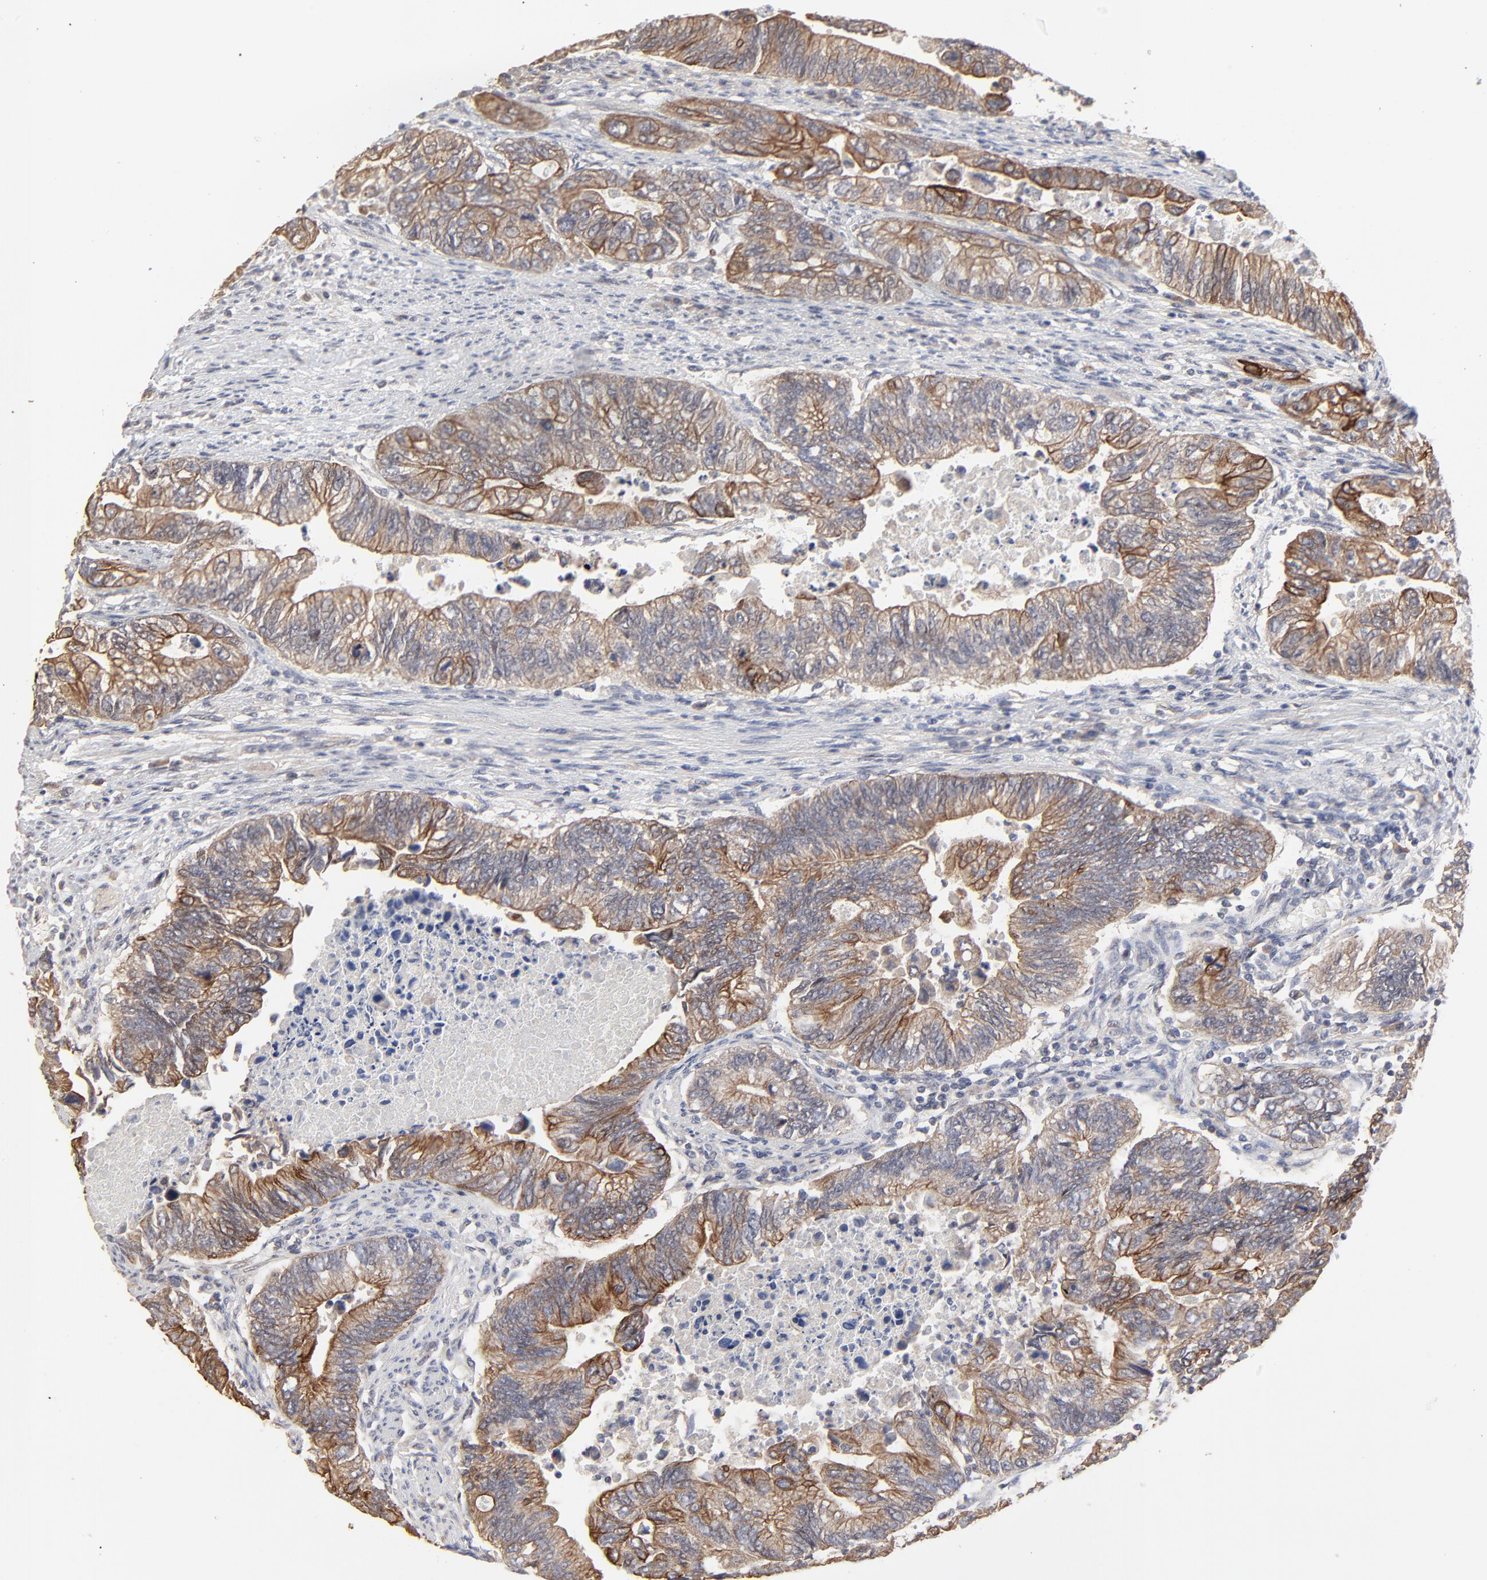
{"staining": {"intensity": "moderate", "quantity": "25%-75%", "location": "cytoplasmic/membranous"}, "tissue": "colorectal cancer", "cell_type": "Tumor cells", "image_type": "cancer", "snomed": [{"axis": "morphology", "description": "Adenocarcinoma, NOS"}, {"axis": "topography", "description": "Colon"}], "caption": "Tumor cells demonstrate moderate cytoplasmic/membranous staining in about 25%-75% of cells in colorectal cancer.", "gene": "FAM199X", "patient": {"sex": "female", "age": 11}}